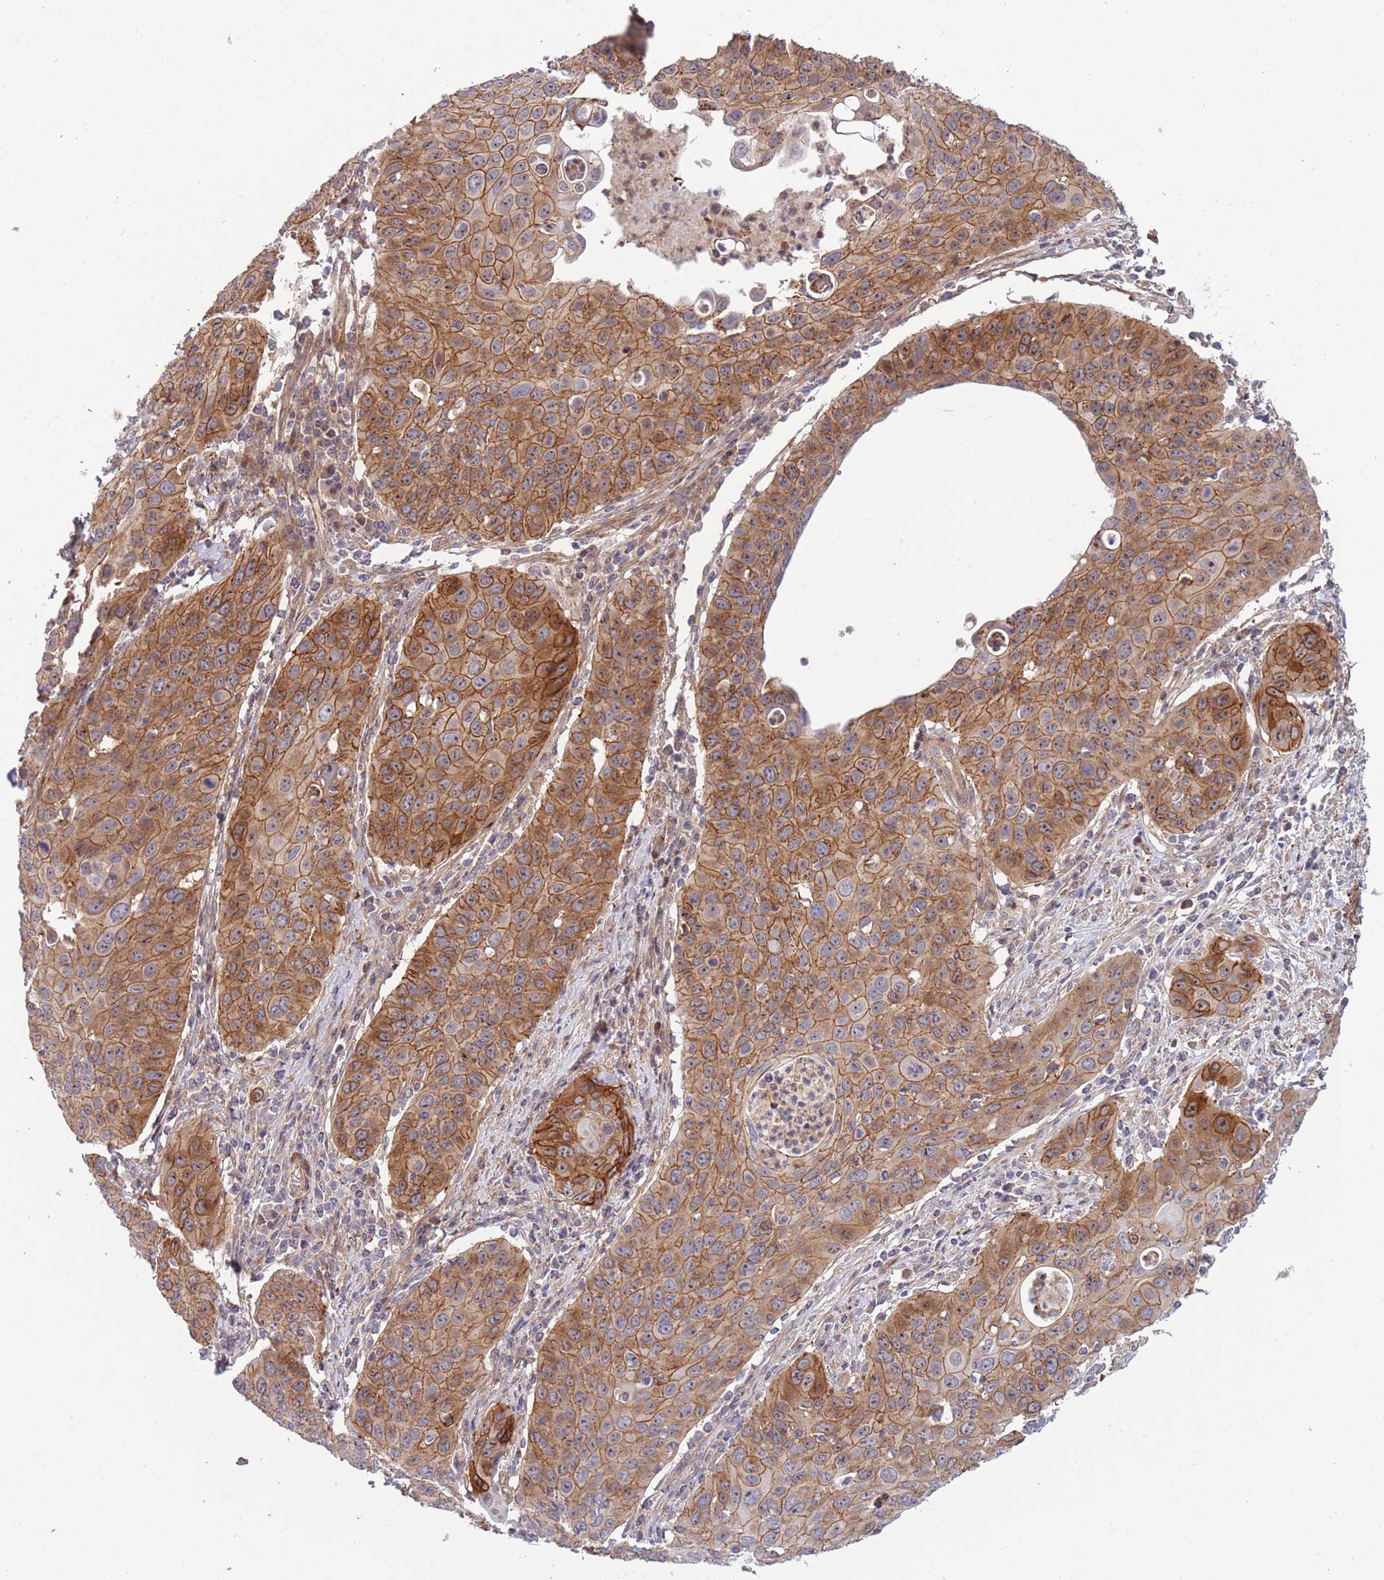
{"staining": {"intensity": "strong", "quantity": ">75%", "location": "cytoplasmic/membranous"}, "tissue": "cervical cancer", "cell_type": "Tumor cells", "image_type": "cancer", "snomed": [{"axis": "morphology", "description": "Squamous cell carcinoma, NOS"}, {"axis": "topography", "description": "Cervix"}], "caption": "Cervical cancer tissue displays strong cytoplasmic/membranous positivity in approximately >75% of tumor cells (IHC, brightfield microscopy, high magnification).", "gene": "ITGB6", "patient": {"sex": "female", "age": 36}}